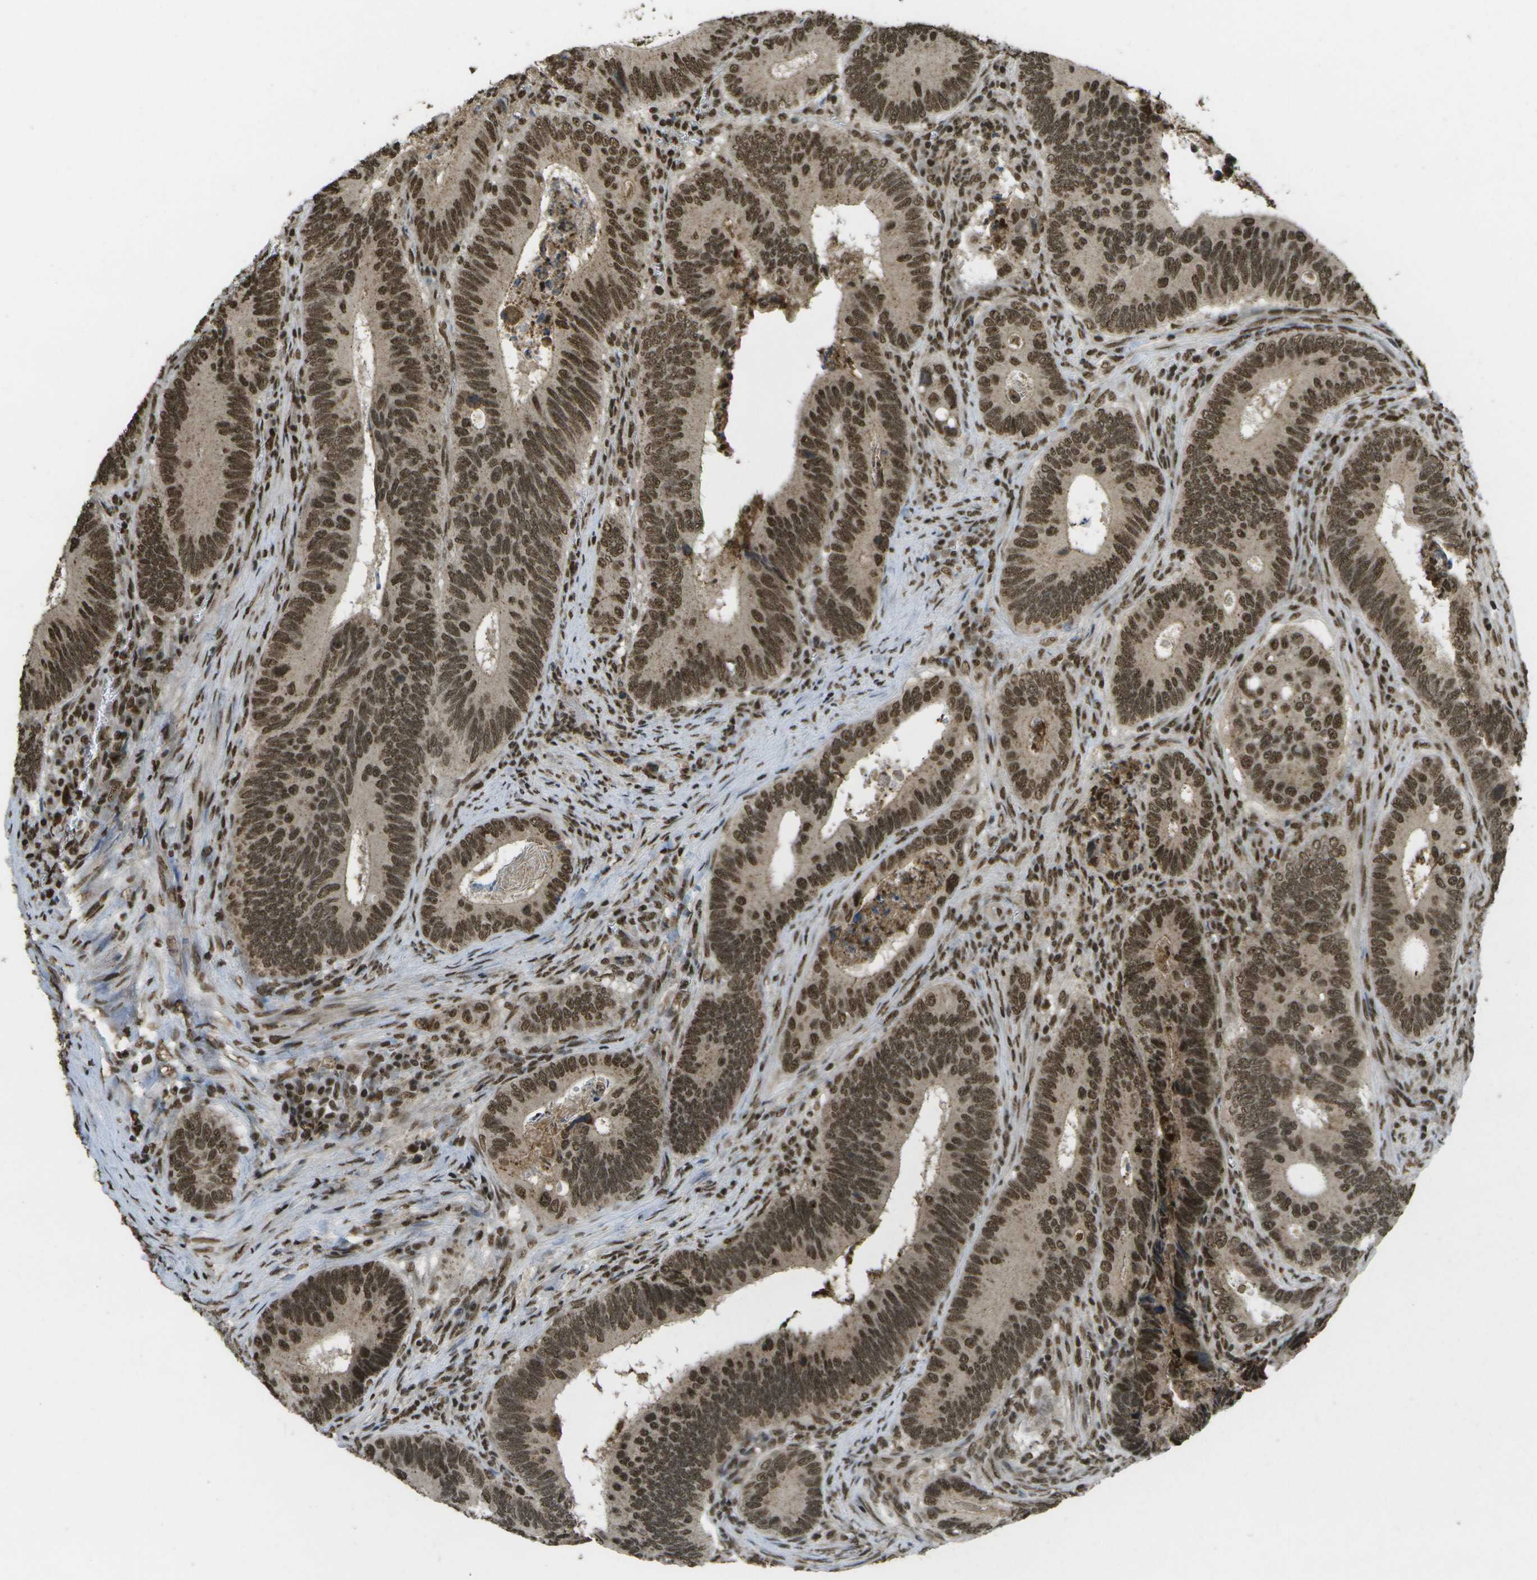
{"staining": {"intensity": "strong", "quantity": ">75%", "location": "nuclear"}, "tissue": "colorectal cancer", "cell_type": "Tumor cells", "image_type": "cancer", "snomed": [{"axis": "morphology", "description": "Inflammation, NOS"}, {"axis": "morphology", "description": "Adenocarcinoma, NOS"}, {"axis": "topography", "description": "Colon"}], "caption": "This image exhibits immunohistochemistry (IHC) staining of colorectal cancer (adenocarcinoma), with high strong nuclear positivity in about >75% of tumor cells.", "gene": "SPEN", "patient": {"sex": "male", "age": 72}}